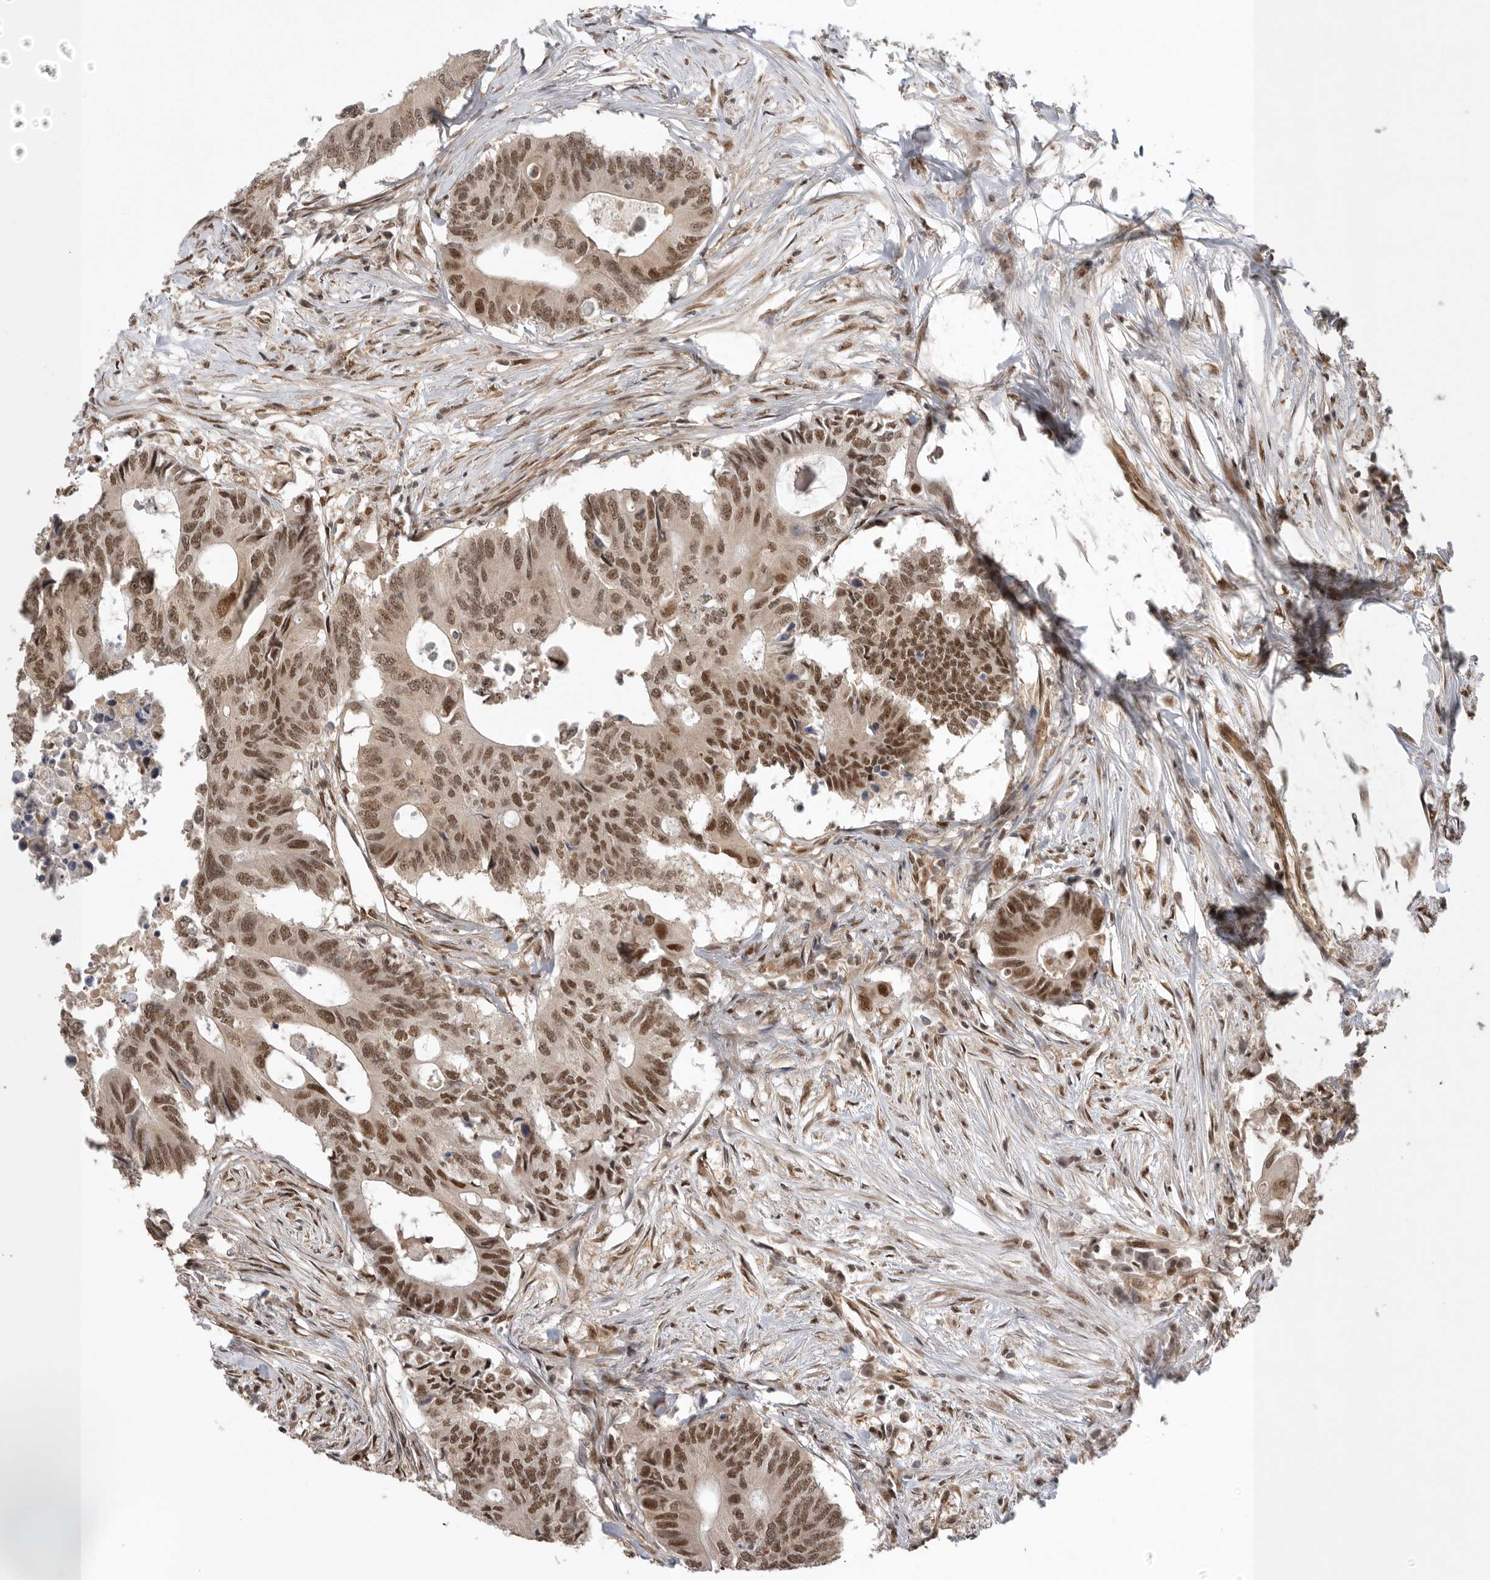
{"staining": {"intensity": "moderate", "quantity": ">75%", "location": "nuclear"}, "tissue": "colorectal cancer", "cell_type": "Tumor cells", "image_type": "cancer", "snomed": [{"axis": "morphology", "description": "Adenocarcinoma, NOS"}, {"axis": "topography", "description": "Colon"}], "caption": "Immunohistochemical staining of adenocarcinoma (colorectal) reveals medium levels of moderate nuclear protein staining in about >75% of tumor cells.", "gene": "VPS50", "patient": {"sex": "male", "age": 71}}